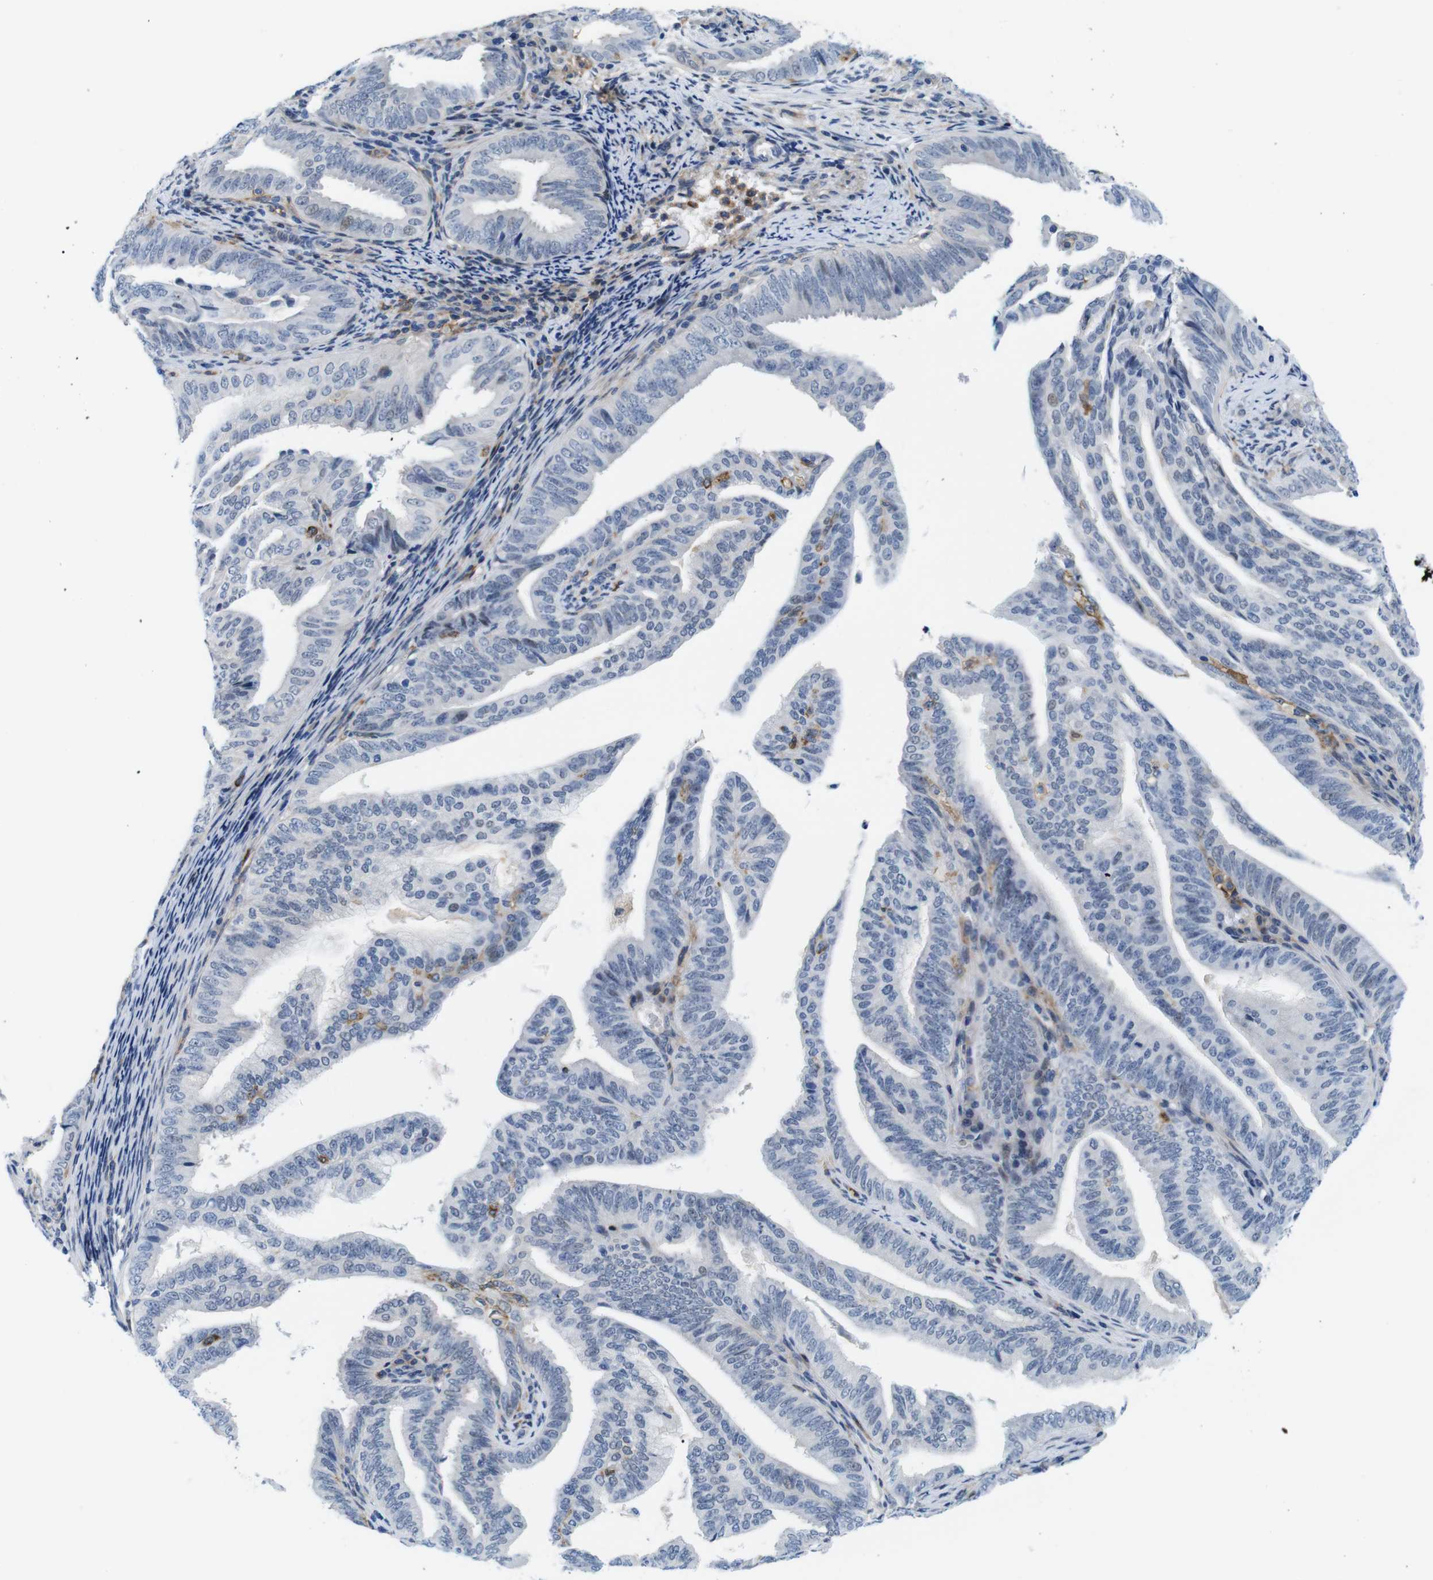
{"staining": {"intensity": "negative", "quantity": "none", "location": "none"}, "tissue": "endometrial cancer", "cell_type": "Tumor cells", "image_type": "cancer", "snomed": [{"axis": "morphology", "description": "Adenocarcinoma, NOS"}, {"axis": "topography", "description": "Endometrium"}], "caption": "Endometrial adenocarcinoma stained for a protein using IHC displays no positivity tumor cells.", "gene": "CD300C", "patient": {"sex": "female", "age": 58}}